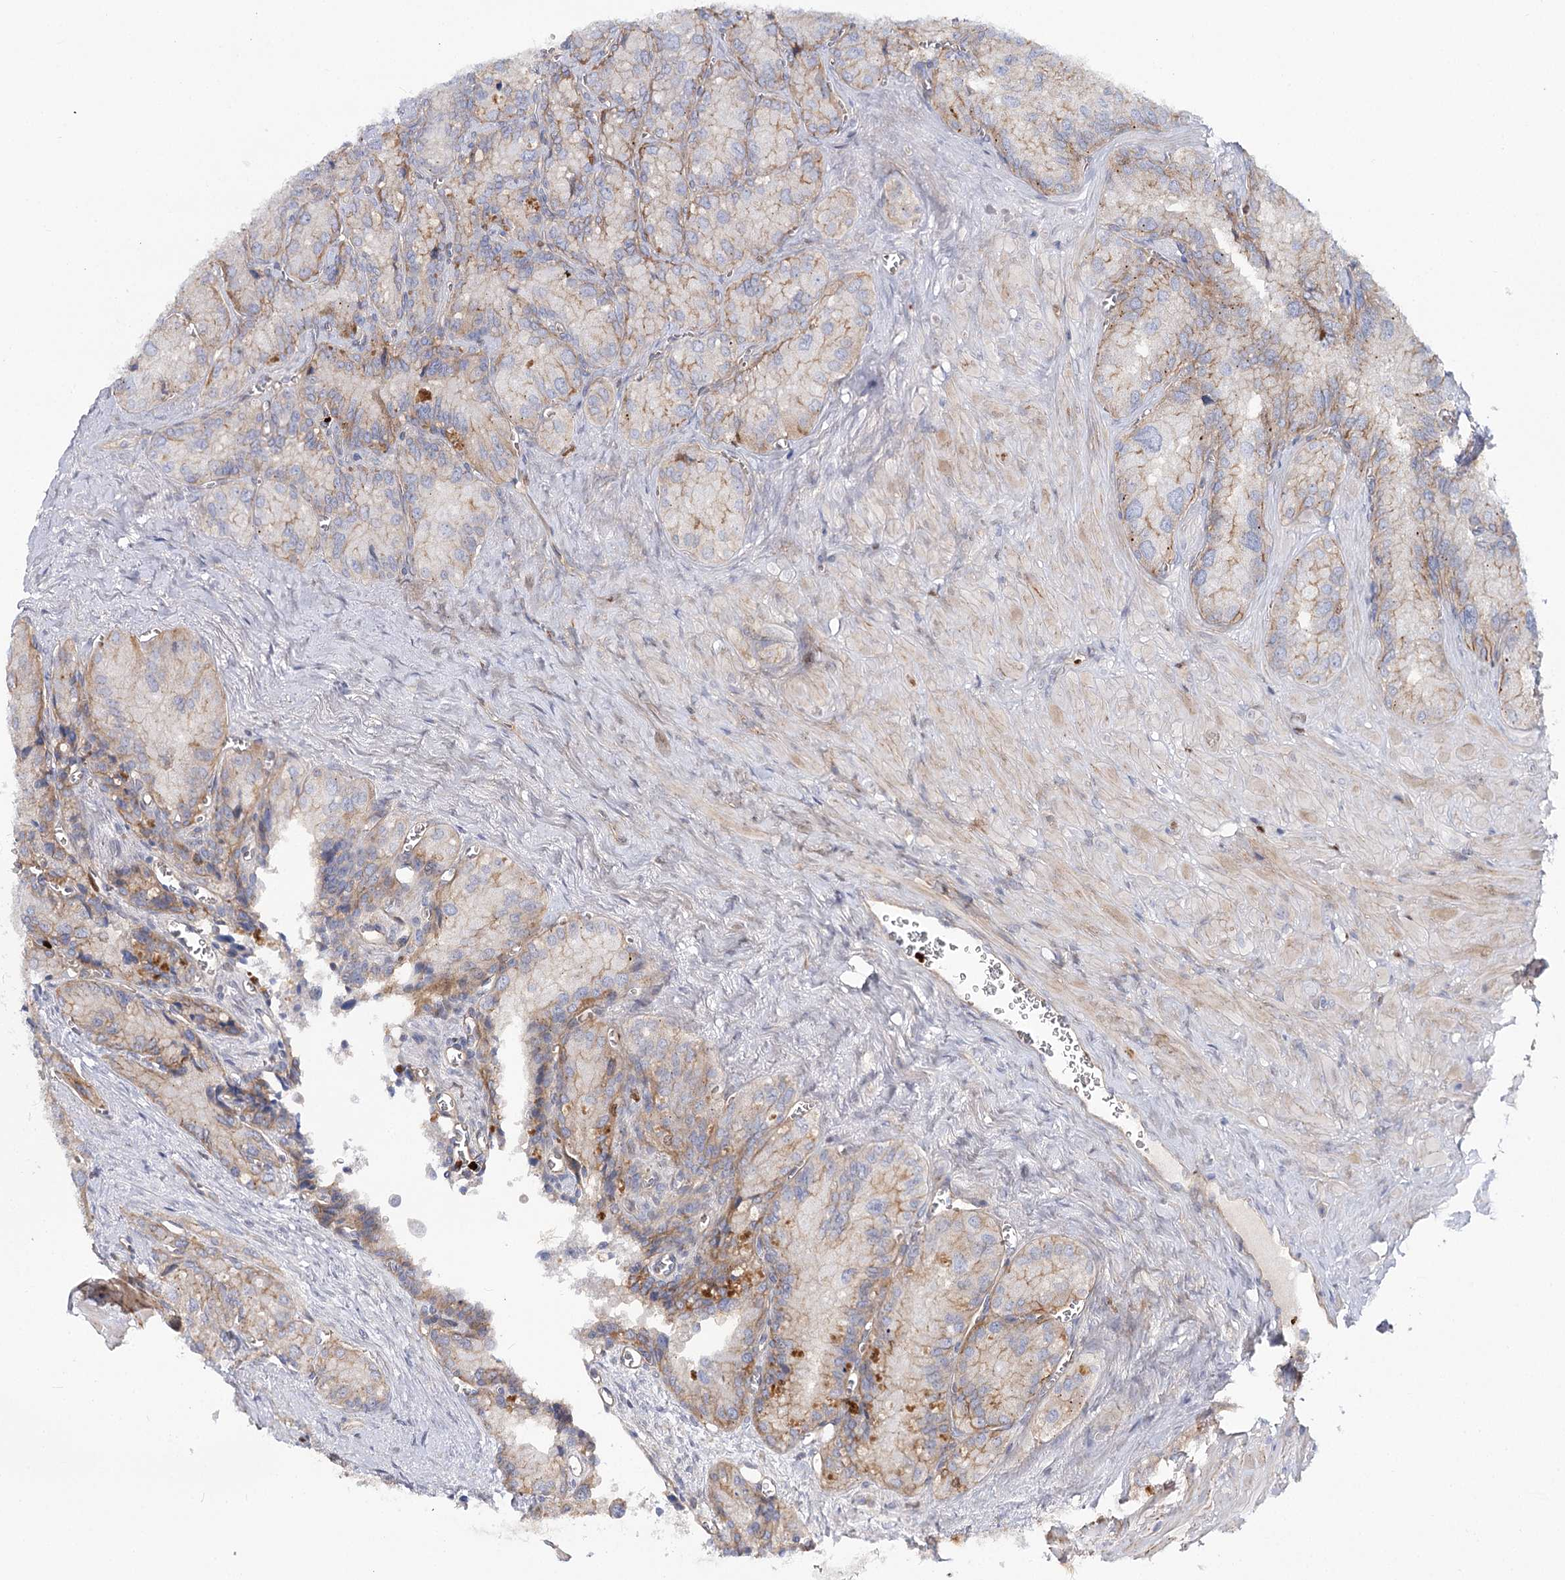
{"staining": {"intensity": "moderate", "quantity": "<25%", "location": "cytoplasmic/membranous"}, "tissue": "seminal vesicle", "cell_type": "Glandular cells", "image_type": "normal", "snomed": [{"axis": "morphology", "description": "Normal tissue, NOS"}, {"axis": "topography", "description": "Seminal veicle"}], "caption": "Moderate cytoplasmic/membranous protein positivity is seen in about <25% of glandular cells in seminal vesicle.", "gene": "C11orf52", "patient": {"sex": "male", "age": 62}}